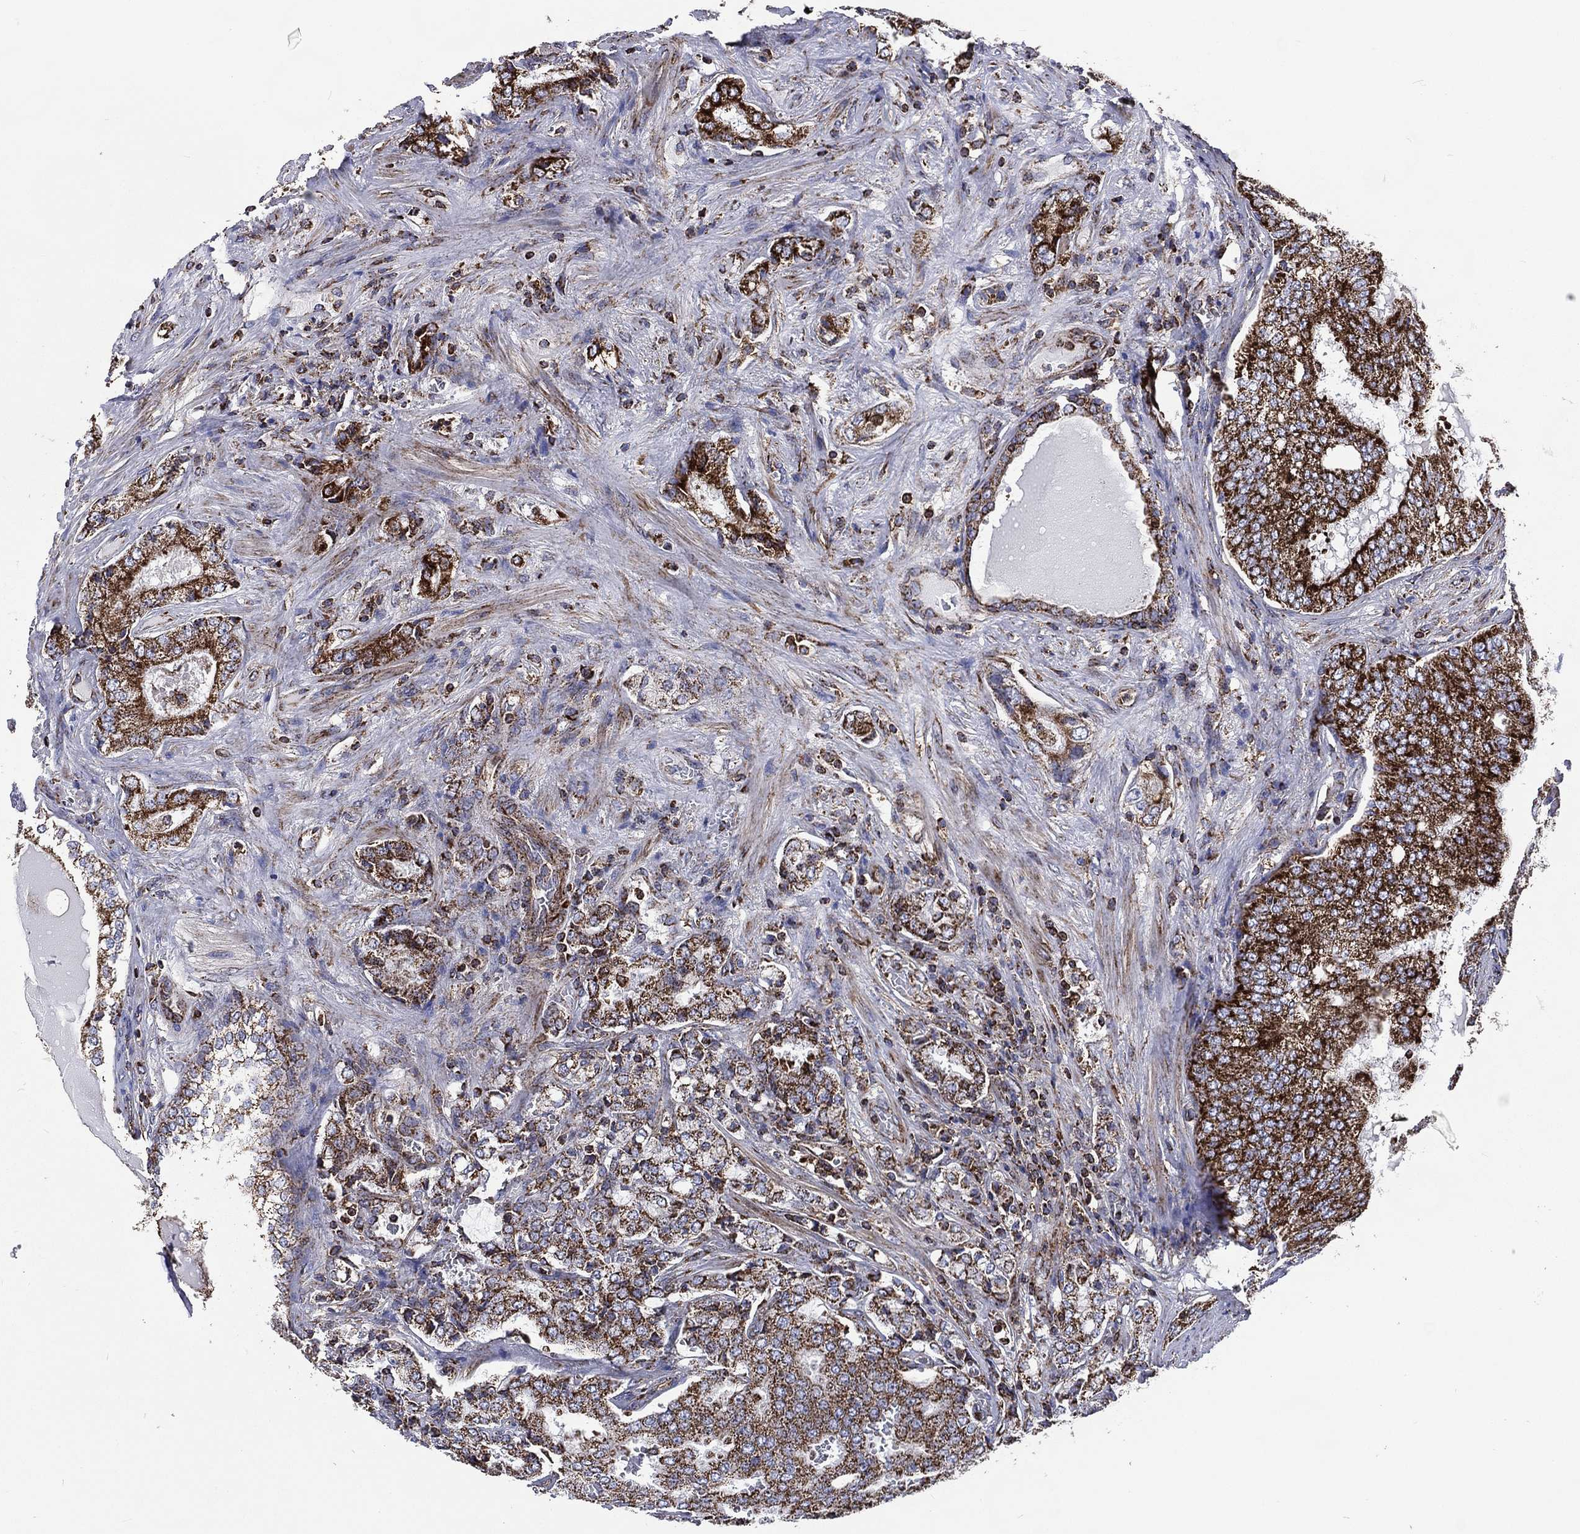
{"staining": {"intensity": "strong", "quantity": ">75%", "location": "cytoplasmic/membranous"}, "tissue": "prostate cancer", "cell_type": "Tumor cells", "image_type": "cancer", "snomed": [{"axis": "morphology", "description": "Adenocarcinoma, NOS"}, {"axis": "topography", "description": "Prostate"}], "caption": "Protein staining exhibits strong cytoplasmic/membranous positivity in approximately >75% of tumor cells in adenocarcinoma (prostate). The protein of interest is shown in brown color, while the nuclei are stained blue.", "gene": "ANKRD37", "patient": {"sex": "male", "age": 65}}